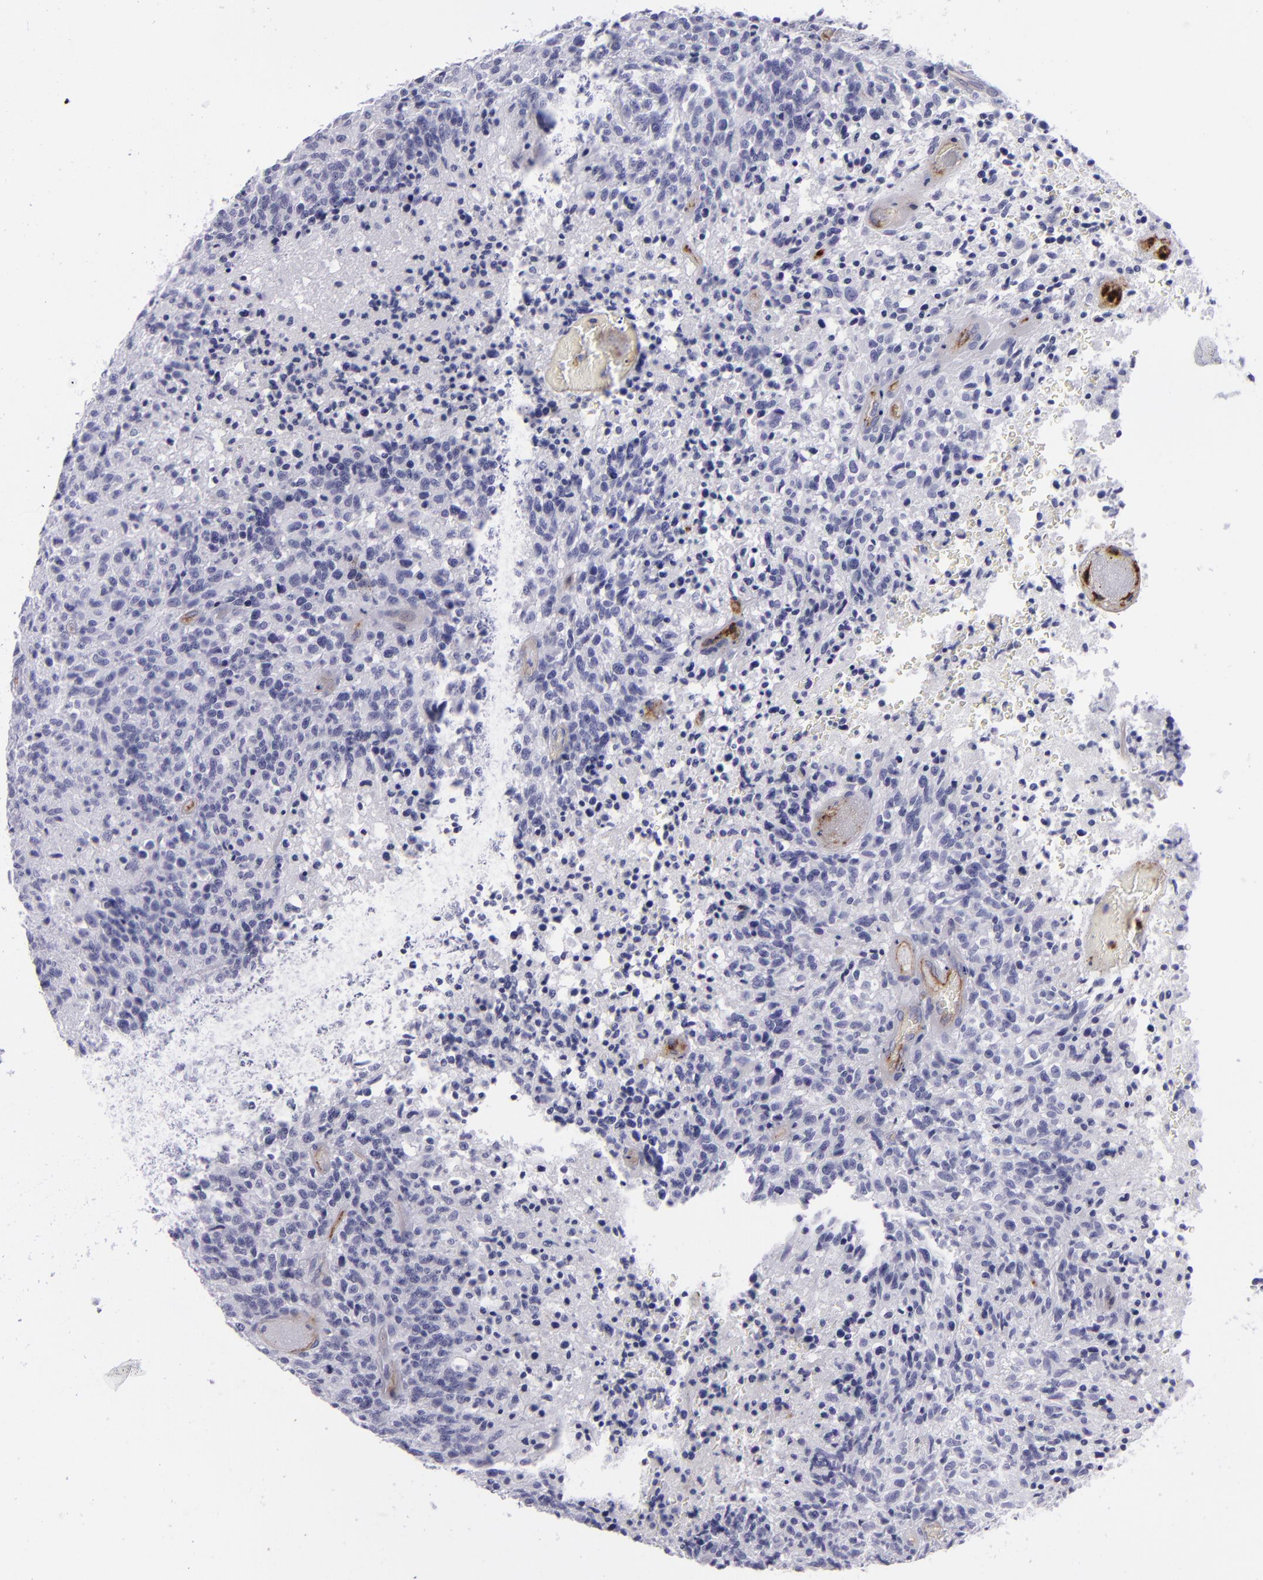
{"staining": {"intensity": "negative", "quantity": "none", "location": "none"}, "tissue": "glioma", "cell_type": "Tumor cells", "image_type": "cancer", "snomed": [{"axis": "morphology", "description": "Glioma, malignant, High grade"}, {"axis": "topography", "description": "Brain"}], "caption": "High magnification brightfield microscopy of glioma stained with DAB (brown) and counterstained with hematoxylin (blue): tumor cells show no significant positivity. Brightfield microscopy of immunohistochemistry stained with DAB (brown) and hematoxylin (blue), captured at high magnification.", "gene": "ACE", "patient": {"sex": "male", "age": 36}}